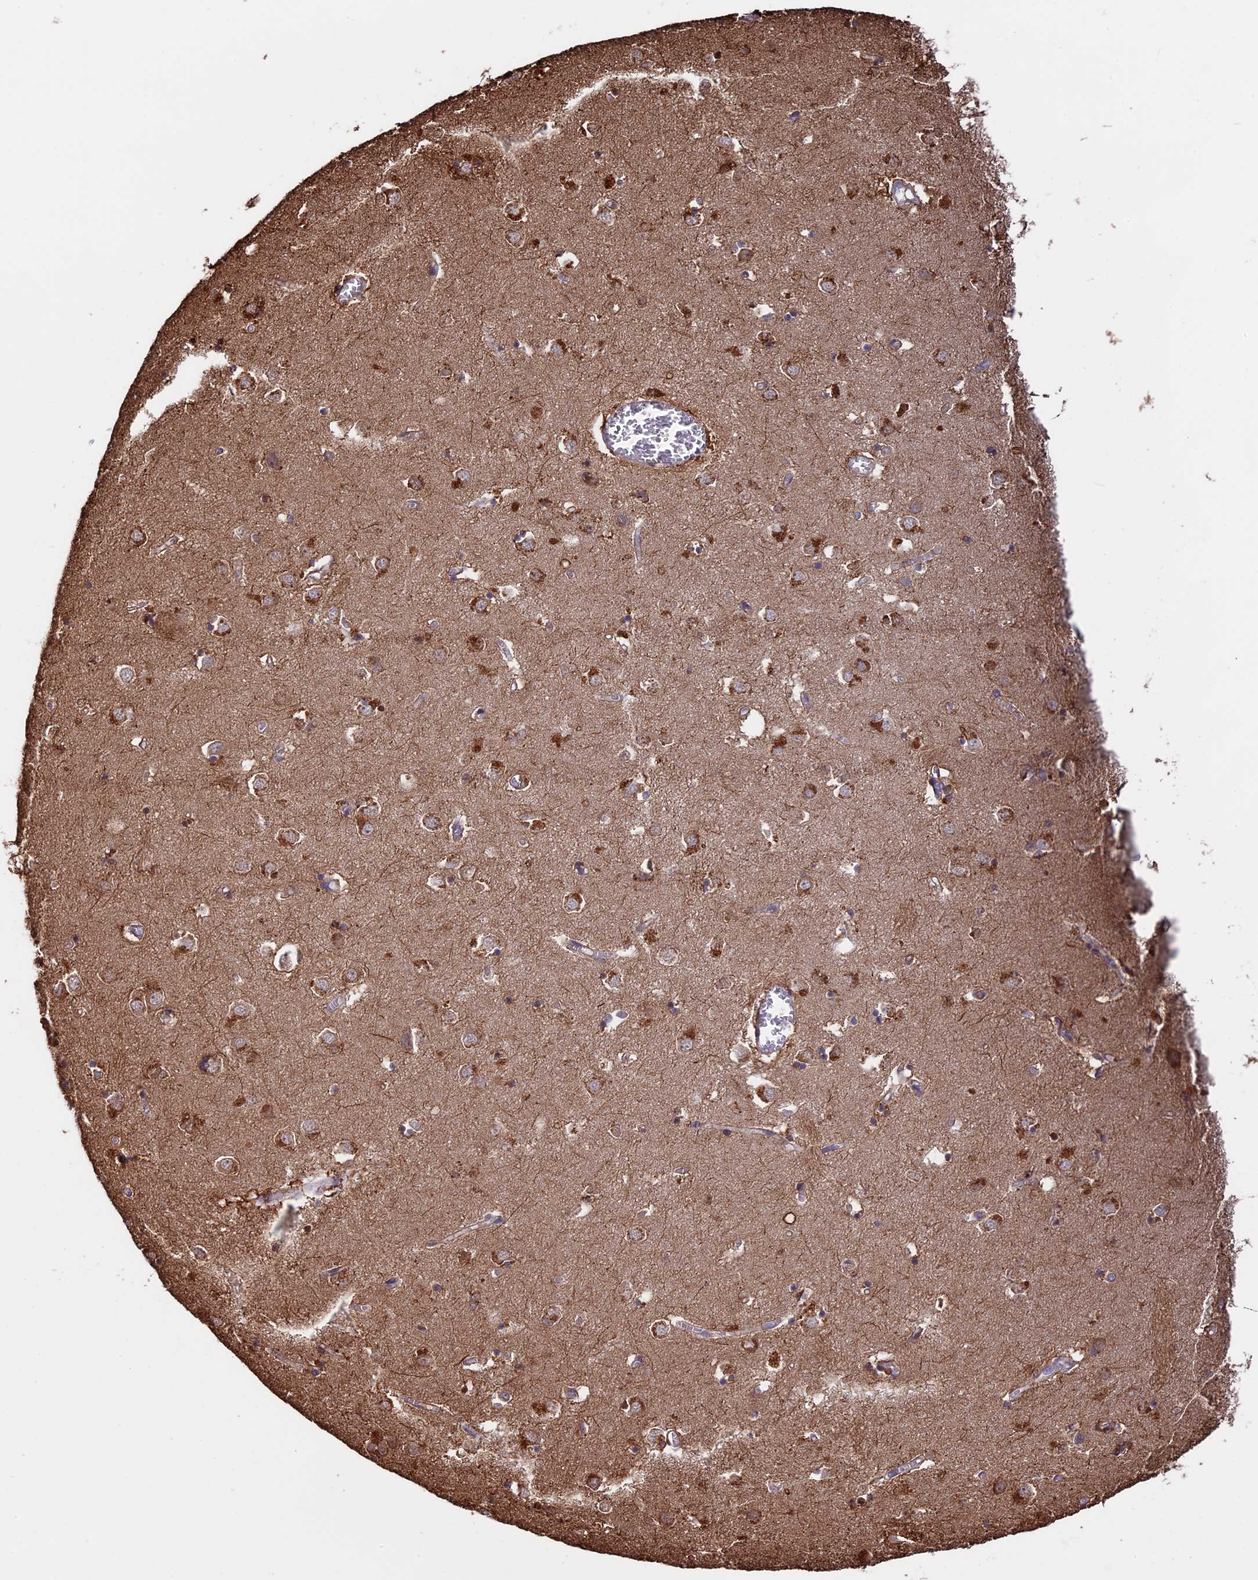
{"staining": {"intensity": "moderate", "quantity": "<25%", "location": "cytoplasmic/membranous"}, "tissue": "caudate", "cell_type": "Glial cells", "image_type": "normal", "snomed": [{"axis": "morphology", "description": "Normal tissue, NOS"}, {"axis": "topography", "description": "Lateral ventricle wall"}], "caption": "Immunohistochemistry (IHC) photomicrograph of benign caudate stained for a protein (brown), which demonstrates low levels of moderate cytoplasmic/membranous staining in about <25% of glial cells.", "gene": "VWA3A", "patient": {"sex": "male", "age": 70}}